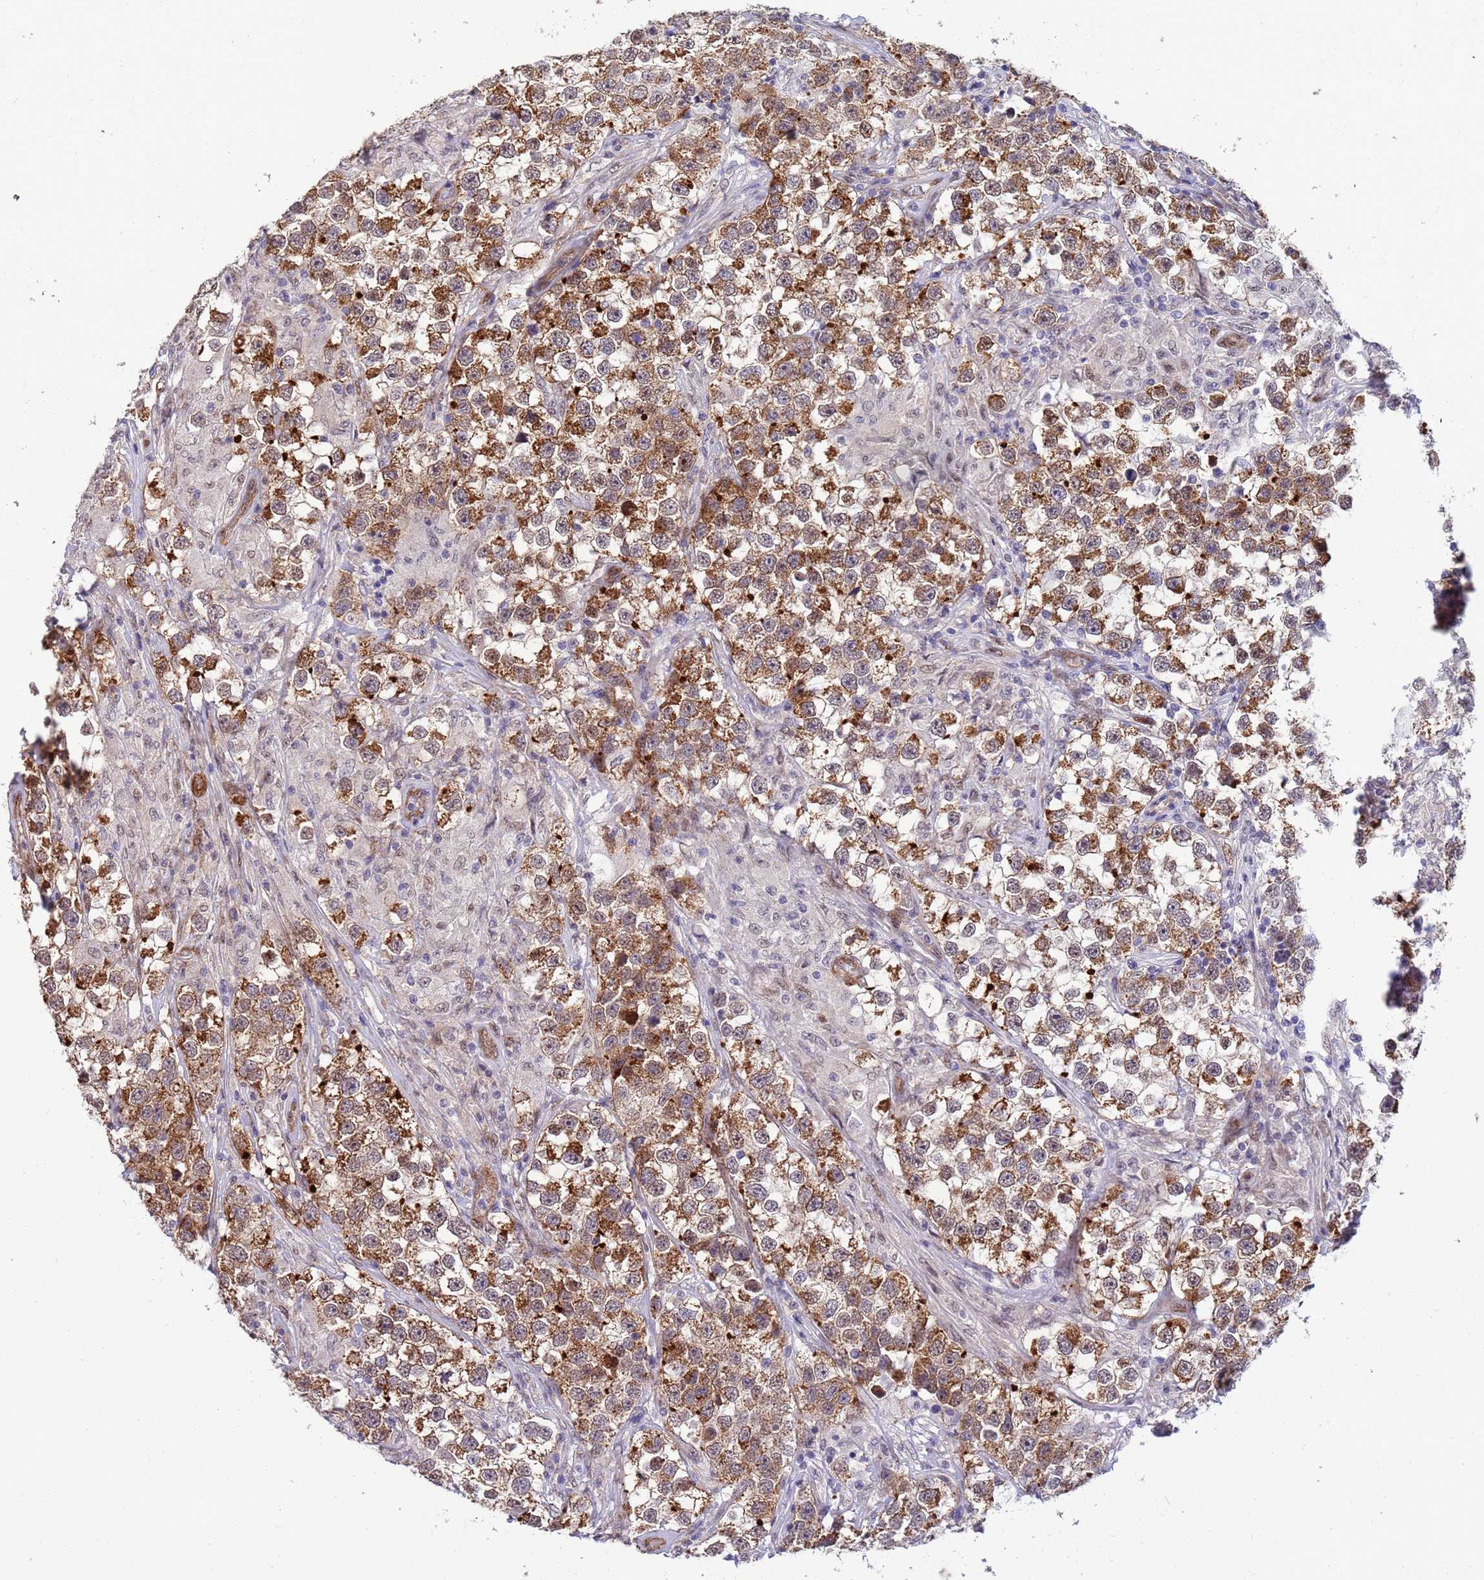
{"staining": {"intensity": "moderate", "quantity": ">75%", "location": "cytoplasmic/membranous"}, "tissue": "testis cancer", "cell_type": "Tumor cells", "image_type": "cancer", "snomed": [{"axis": "morphology", "description": "Seminoma, NOS"}, {"axis": "topography", "description": "Testis"}], "caption": "Protein staining displays moderate cytoplasmic/membranous expression in approximately >75% of tumor cells in seminoma (testis). The protein of interest is shown in brown color, while the nuclei are stained blue.", "gene": "TRIP6", "patient": {"sex": "male", "age": 46}}